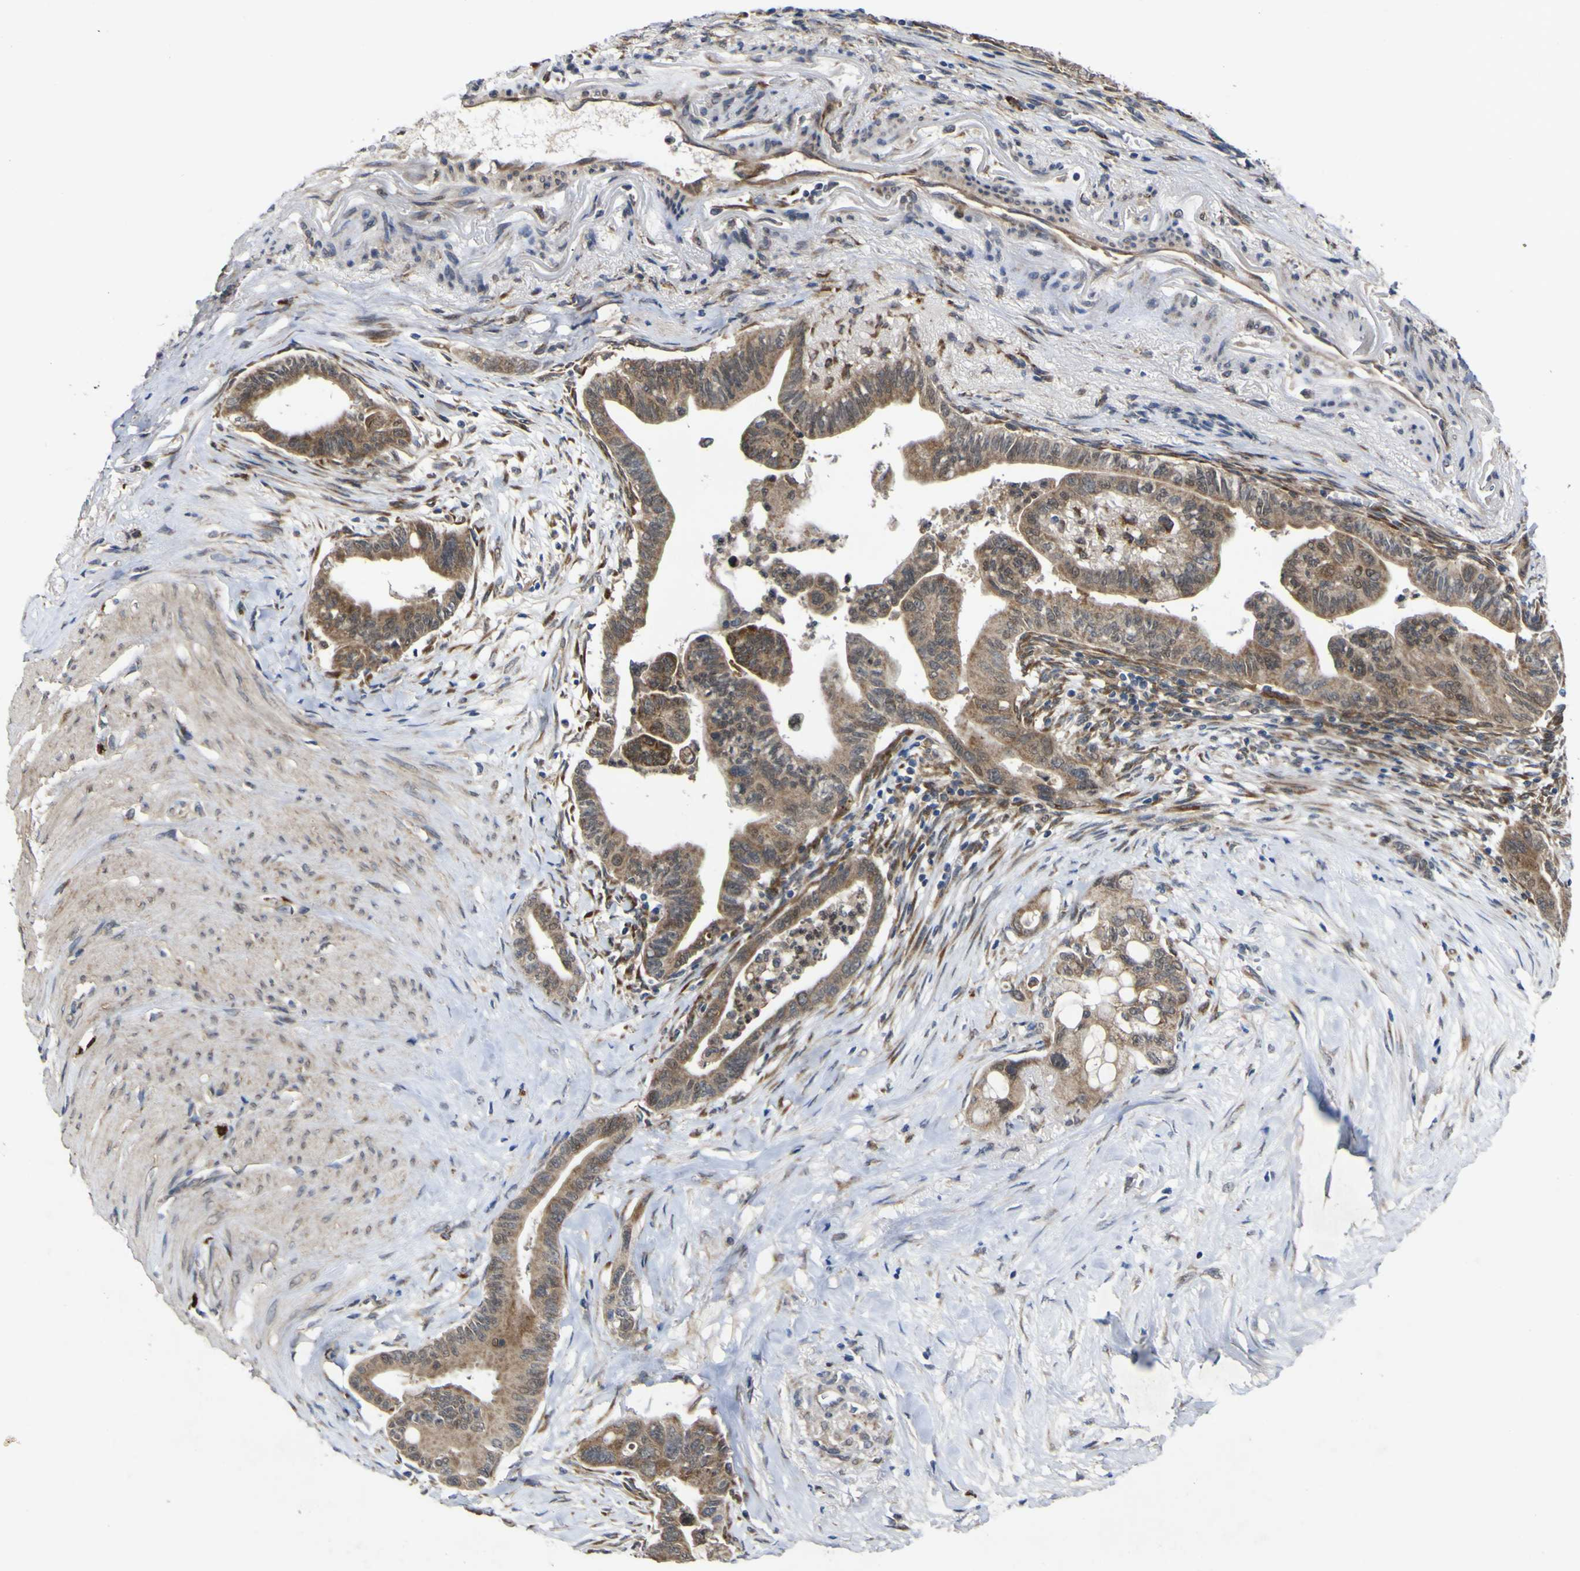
{"staining": {"intensity": "moderate", "quantity": ">75%", "location": "cytoplasmic/membranous"}, "tissue": "pancreatic cancer", "cell_type": "Tumor cells", "image_type": "cancer", "snomed": [{"axis": "morphology", "description": "Adenocarcinoma, NOS"}, {"axis": "topography", "description": "Pancreas"}], "caption": "Immunohistochemical staining of adenocarcinoma (pancreatic) displays moderate cytoplasmic/membranous protein positivity in approximately >75% of tumor cells. The protein is stained brown, and the nuclei are stained in blue (DAB IHC with brightfield microscopy, high magnification).", "gene": "IRAK2", "patient": {"sex": "male", "age": 70}}